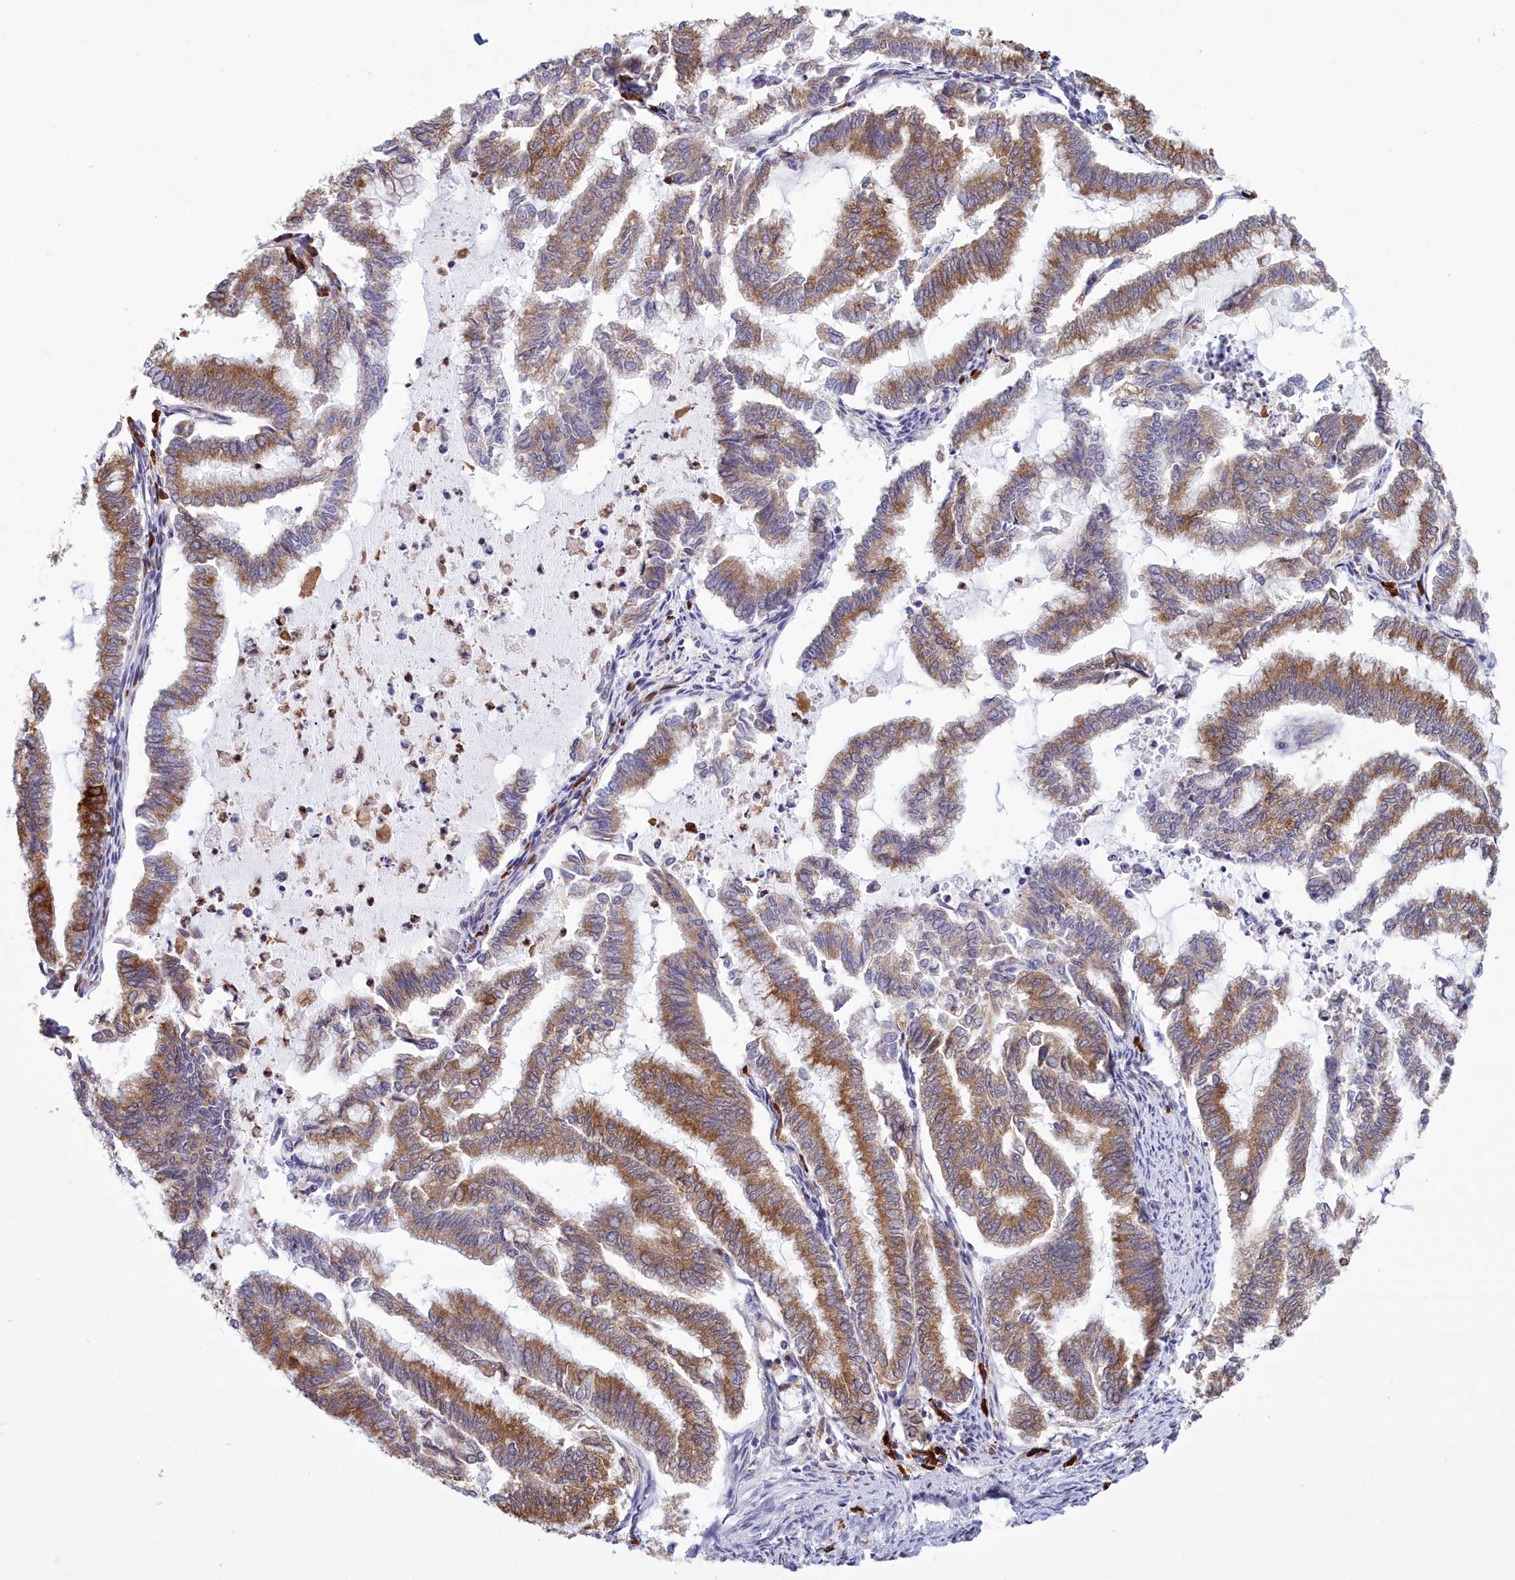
{"staining": {"intensity": "strong", "quantity": ">75%", "location": "cytoplasmic/membranous"}, "tissue": "endometrial cancer", "cell_type": "Tumor cells", "image_type": "cancer", "snomed": [{"axis": "morphology", "description": "Adenocarcinoma, NOS"}, {"axis": "topography", "description": "Endometrium"}], "caption": "IHC image of human endometrial adenocarcinoma stained for a protein (brown), which exhibits high levels of strong cytoplasmic/membranous staining in about >75% of tumor cells.", "gene": "HM13", "patient": {"sex": "female", "age": 79}}